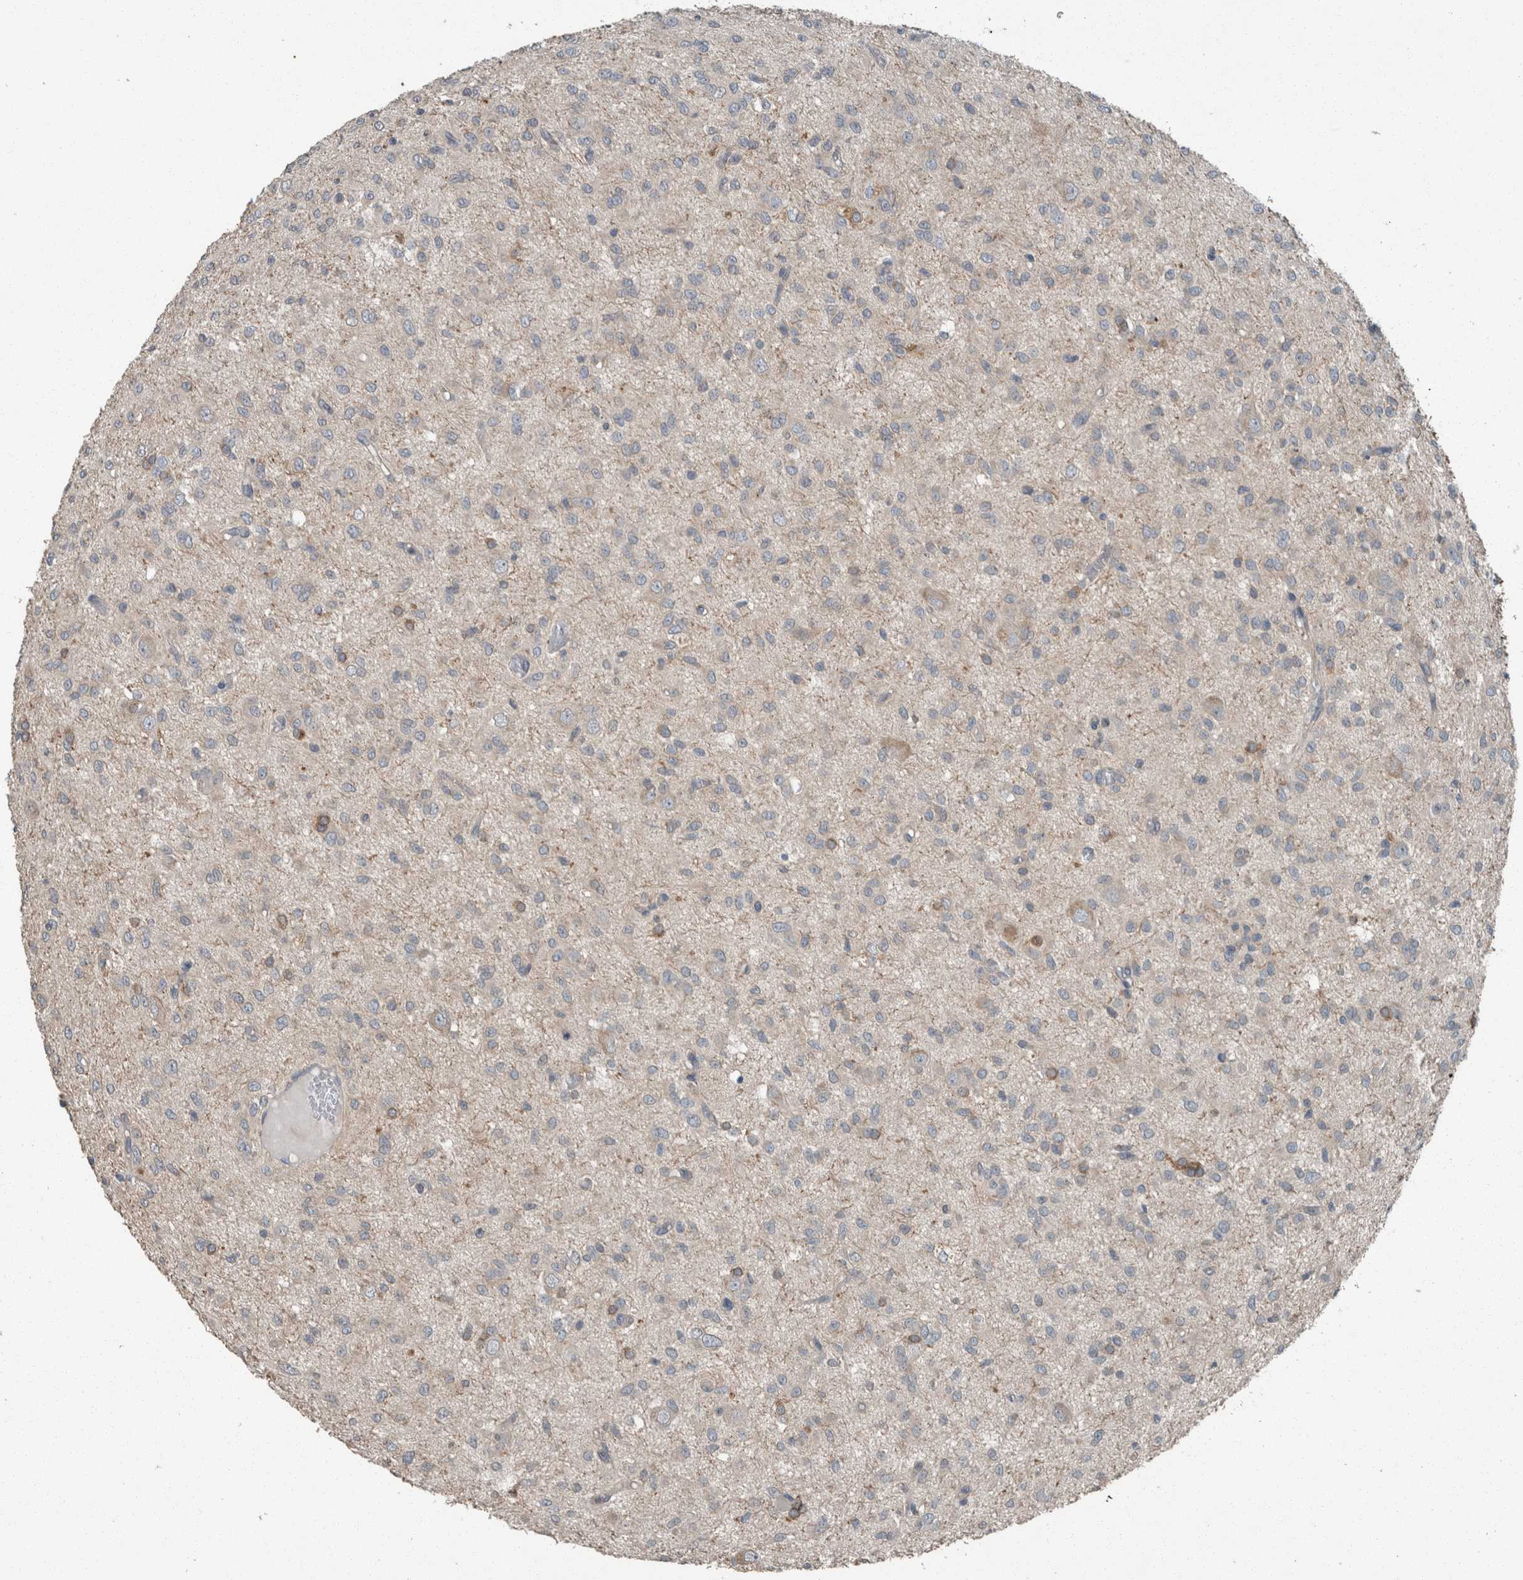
{"staining": {"intensity": "negative", "quantity": "none", "location": "none"}, "tissue": "glioma", "cell_type": "Tumor cells", "image_type": "cancer", "snomed": [{"axis": "morphology", "description": "Glioma, malignant, High grade"}, {"axis": "topography", "description": "Brain"}], "caption": "Tumor cells are negative for brown protein staining in malignant glioma (high-grade).", "gene": "KNTC1", "patient": {"sex": "female", "age": 59}}